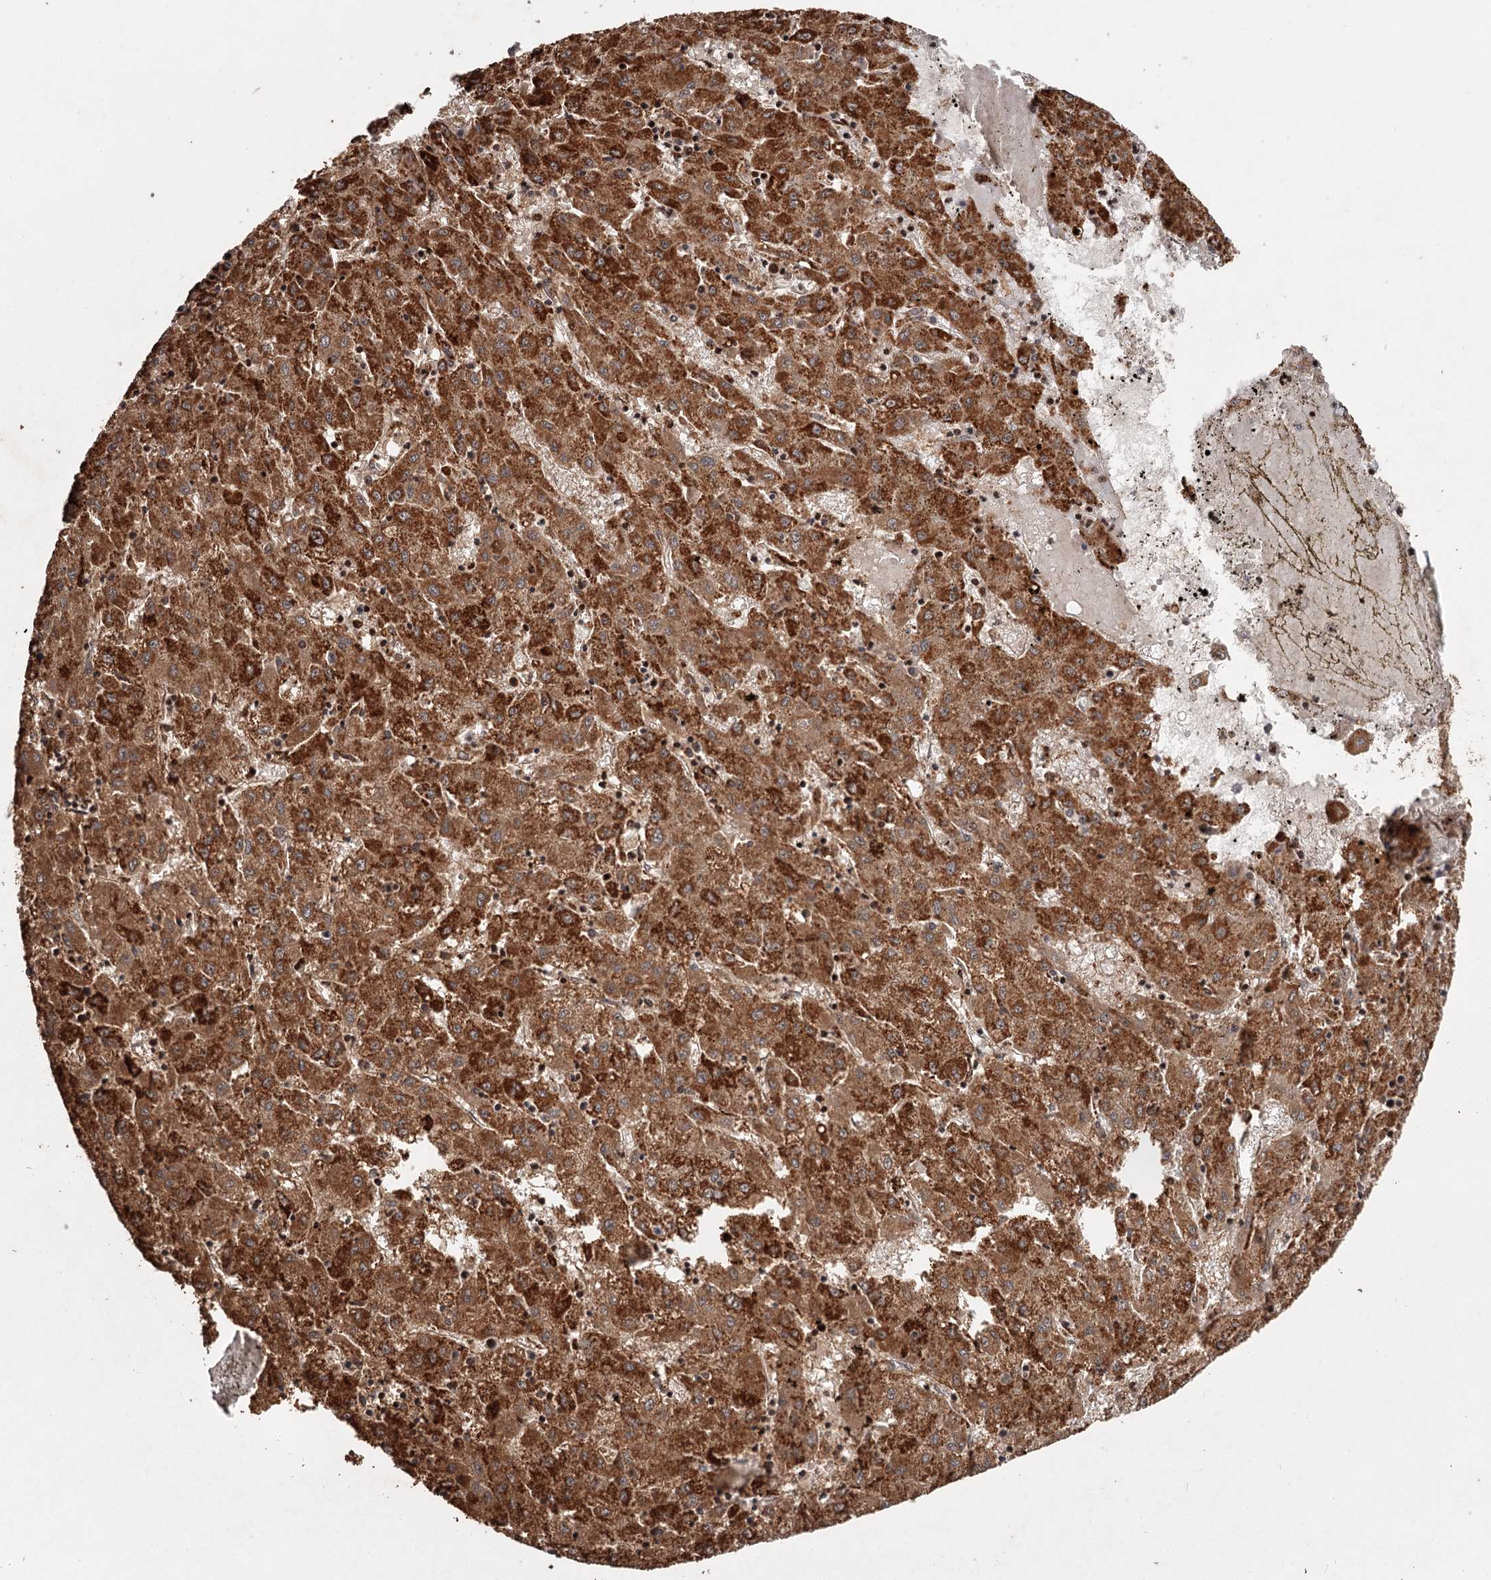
{"staining": {"intensity": "strong", "quantity": ">75%", "location": "cytoplasmic/membranous"}, "tissue": "liver cancer", "cell_type": "Tumor cells", "image_type": "cancer", "snomed": [{"axis": "morphology", "description": "Carcinoma, Hepatocellular, NOS"}, {"axis": "topography", "description": "Liver"}], "caption": "Hepatocellular carcinoma (liver) stained with a protein marker exhibits strong staining in tumor cells.", "gene": "FAXC", "patient": {"sex": "male", "age": 72}}